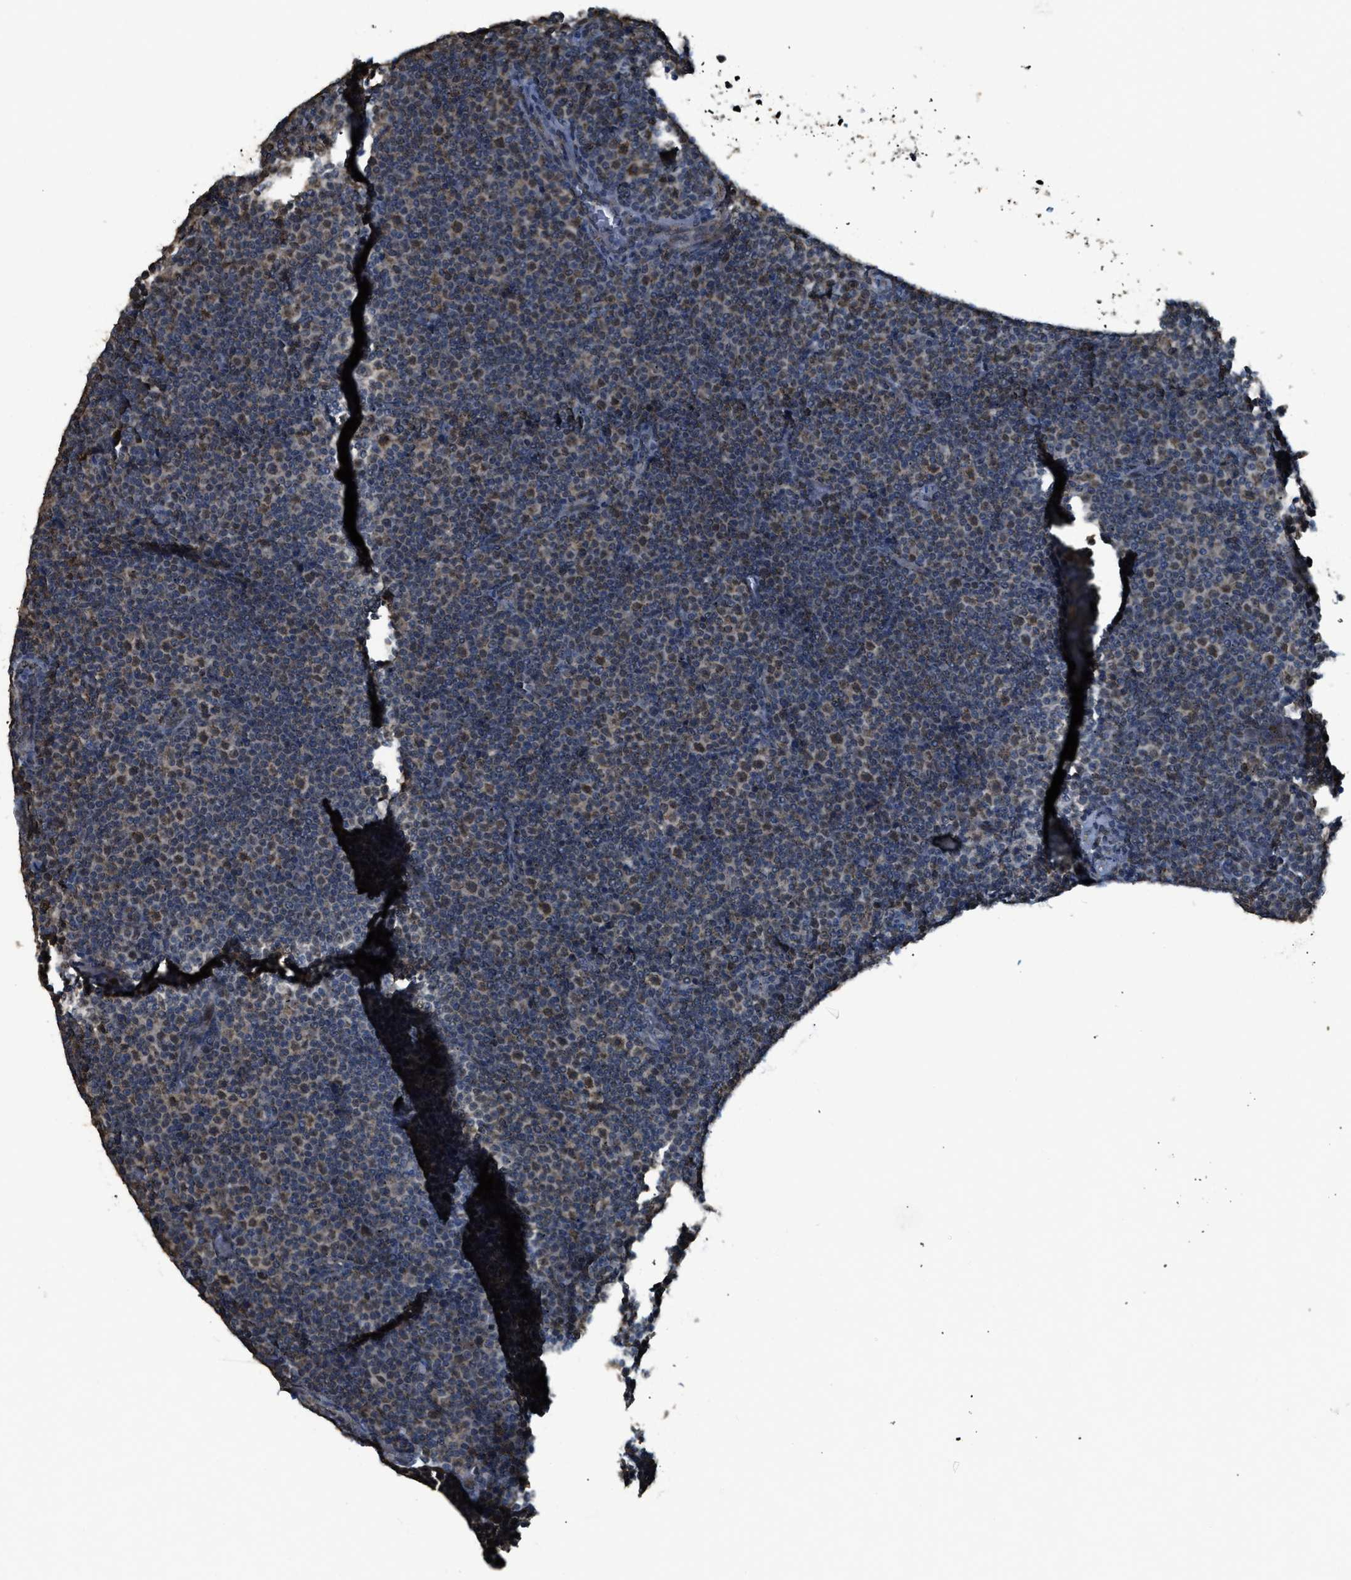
{"staining": {"intensity": "moderate", "quantity": "25%-75%", "location": "cytoplasmic/membranous,nuclear"}, "tissue": "lymphoma", "cell_type": "Tumor cells", "image_type": "cancer", "snomed": [{"axis": "morphology", "description": "Malignant lymphoma, non-Hodgkin's type, Low grade"}, {"axis": "topography", "description": "Lymph node"}], "caption": "Immunohistochemical staining of low-grade malignant lymphoma, non-Hodgkin's type shows medium levels of moderate cytoplasmic/membranous and nuclear staining in approximately 25%-75% of tumor cells. Immunohistochemistry stains the protein in brown and the nuclei are stained blue.", "gene": "IPO7", "patient": {"sex": "female", "age": 67}}